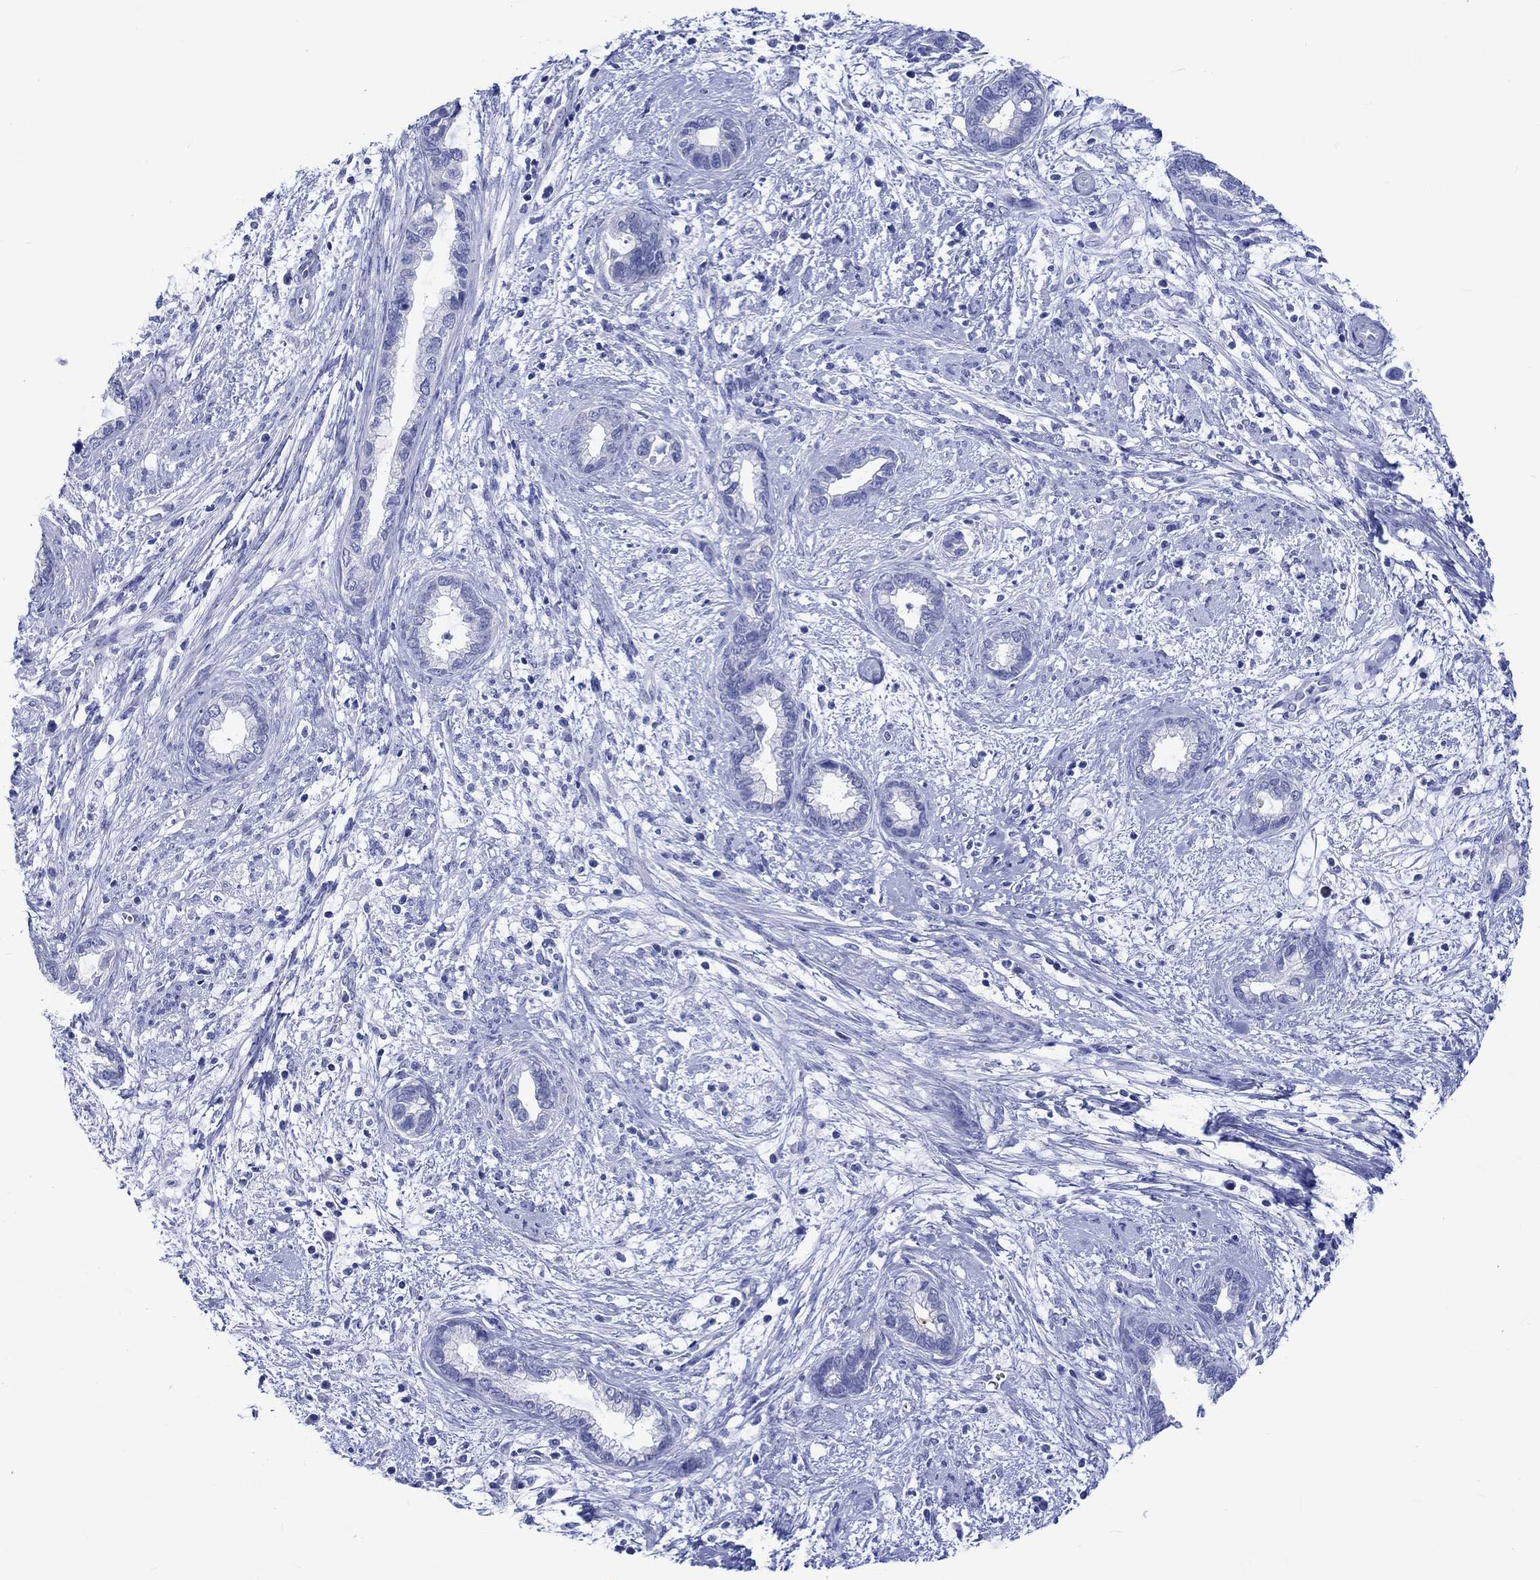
{"staining": {"intensity": "negative", "quantity": "none", "location": "none"}, "tissue": "cervical cancer", "cell_type": "Tumor cells", "image_type": "cancer", "snomed": [{"axis": "morphology", "description": "Adenocarcinoma, NOS"}, {"axis": "topography", "description": "Cervix"}], "caption": "DAB (3,3'-diaminobenzidine) immunohistochemical staining of cervical cancer displays no significant positivity in tumor cells.", "gene": "KLHL33", "patient": {"sex": "female", "age": 62}}